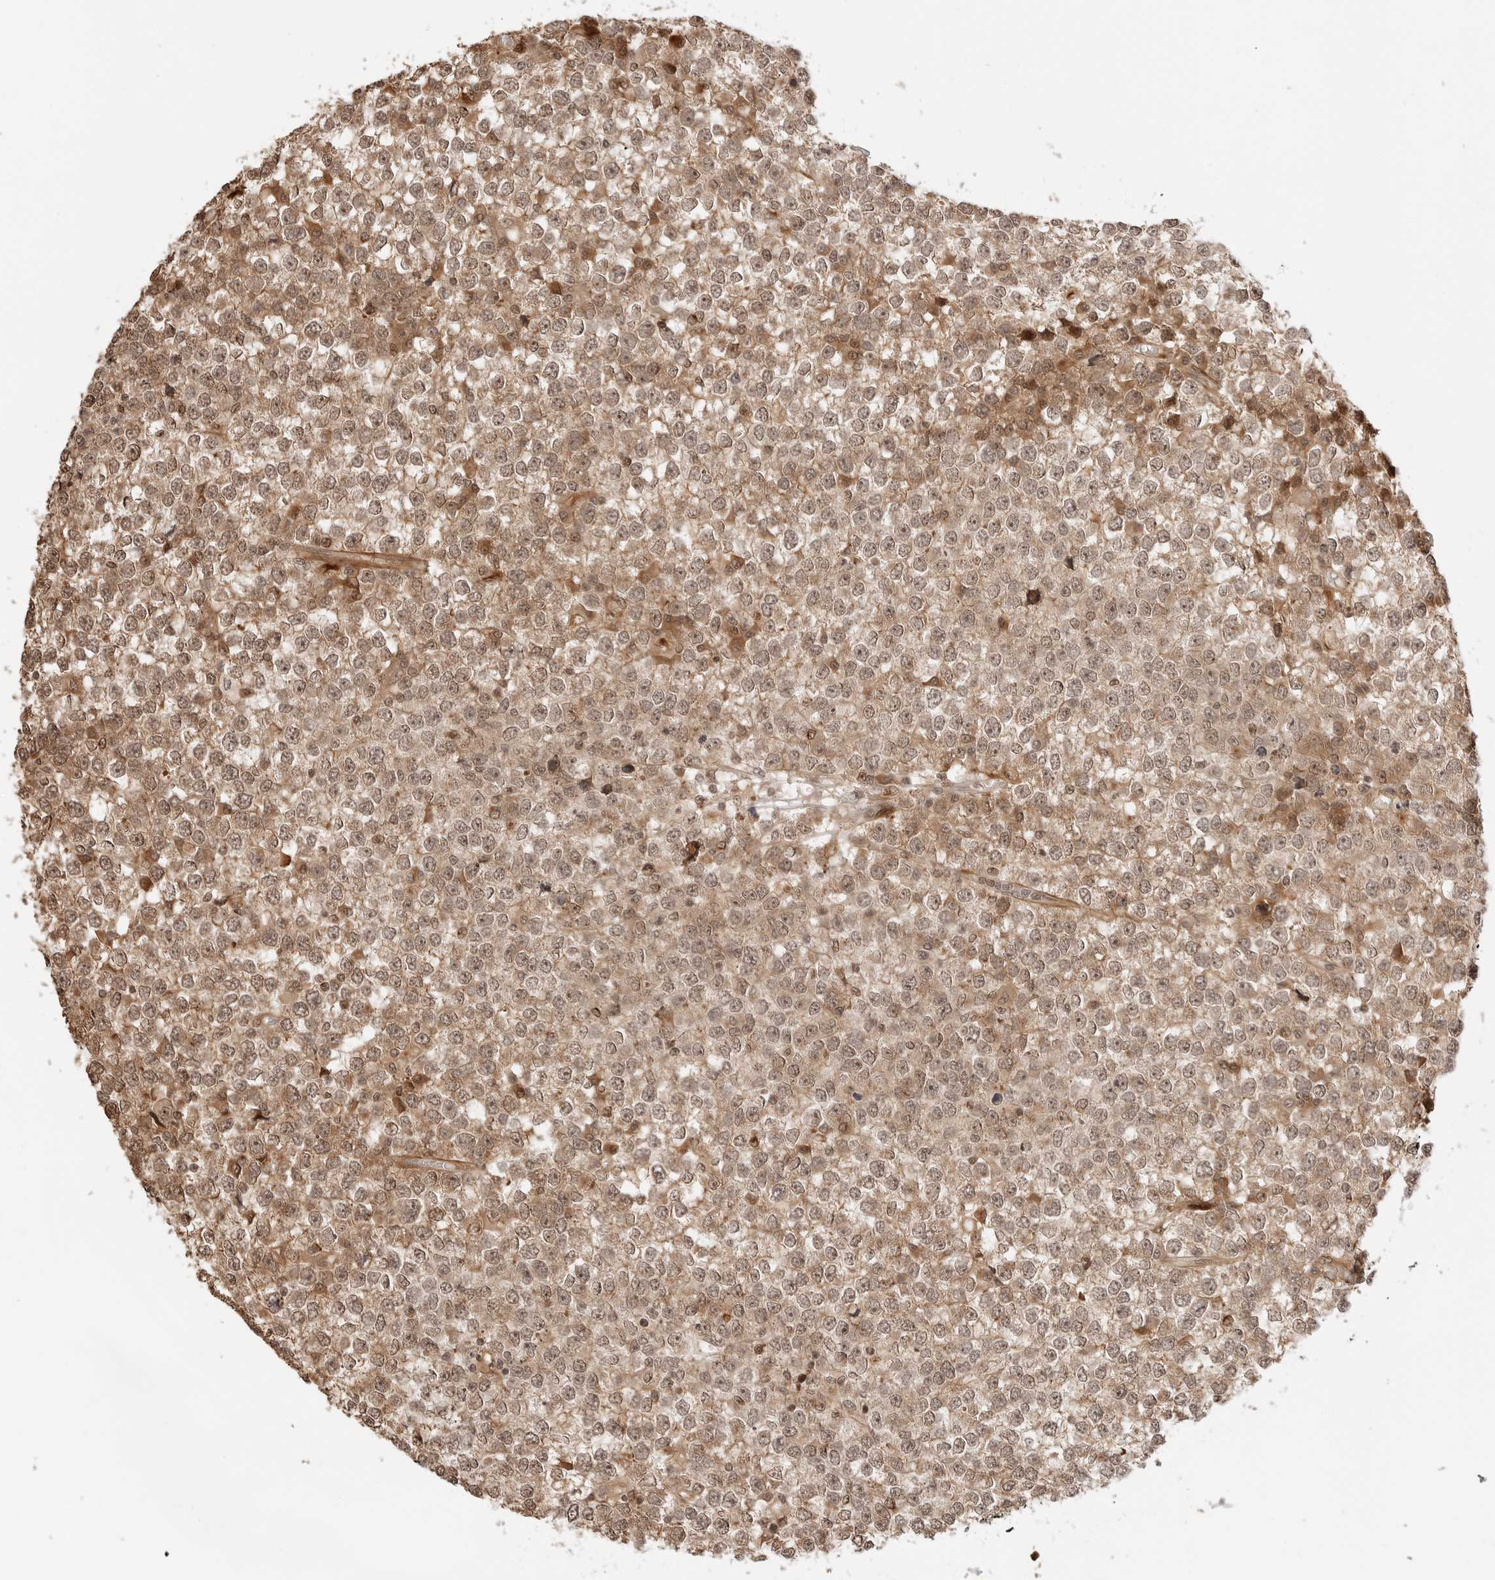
{"staining": {"intensity": "moderate", "quantity": ">75%", "location": "cytoplasmic/membranous,nuclear"}, "tissue": "testis cancer", "cell_type": "Tumor cells", "image_type": "cancer", "snomed": [{"axis": "morphology", "description": "Seminoma, NOS"}, {"axis": "topography", "description": "Testis"}], "caption": "DAB (3,3'-diaminobenzidine) immunohistochemical staining of testis seminoma shows moderate cytoplasmic/membranous and nuclear protein staining in approximately >75% of tumor cells.", "gene": "GEM", "patient": {"sex": "male", "age": 65}}